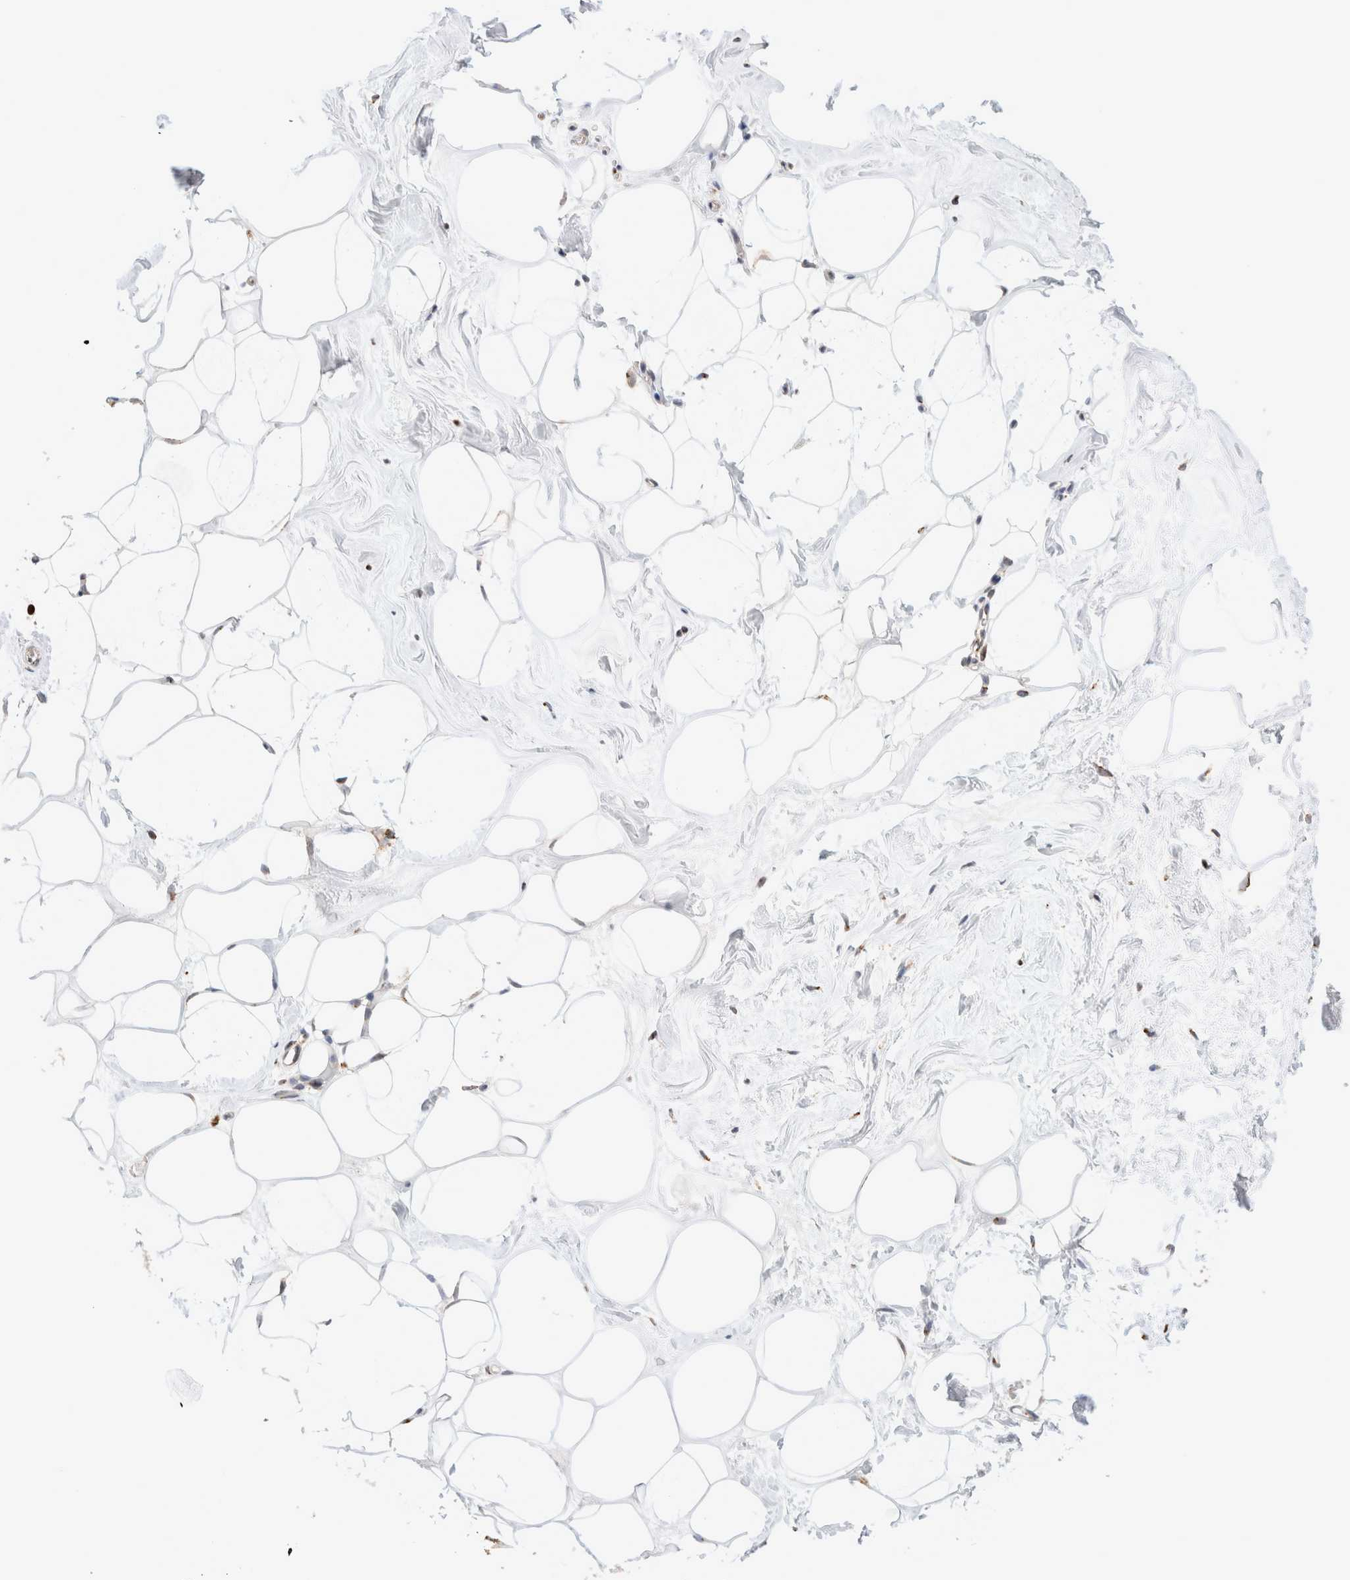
{"staining": {"intensity": "moderate", "quantity": "<25%", "location": "cytoplasmic/membranous"}, "tissue": "adipose tissue", "cell_type": "Adipocytes", "image_type": "normal", "snomed": [{"axis": "morphology", "description": "Normal tissue, NOS"}, {"axis": "morphology", "description": "Fibrosis, NOS"}, {"axis": "topography", "description": "Breast"}, {"axis": "topography", "description": "Adipose tissue"}], "caption": "IHC of normal human adipose tissue reveals low levels of moderate cytoplasmic/membranous positivity in about <25% of adipocytes.", "gene": "GCN1", "patient": {"sex": "female", "age": 39}}